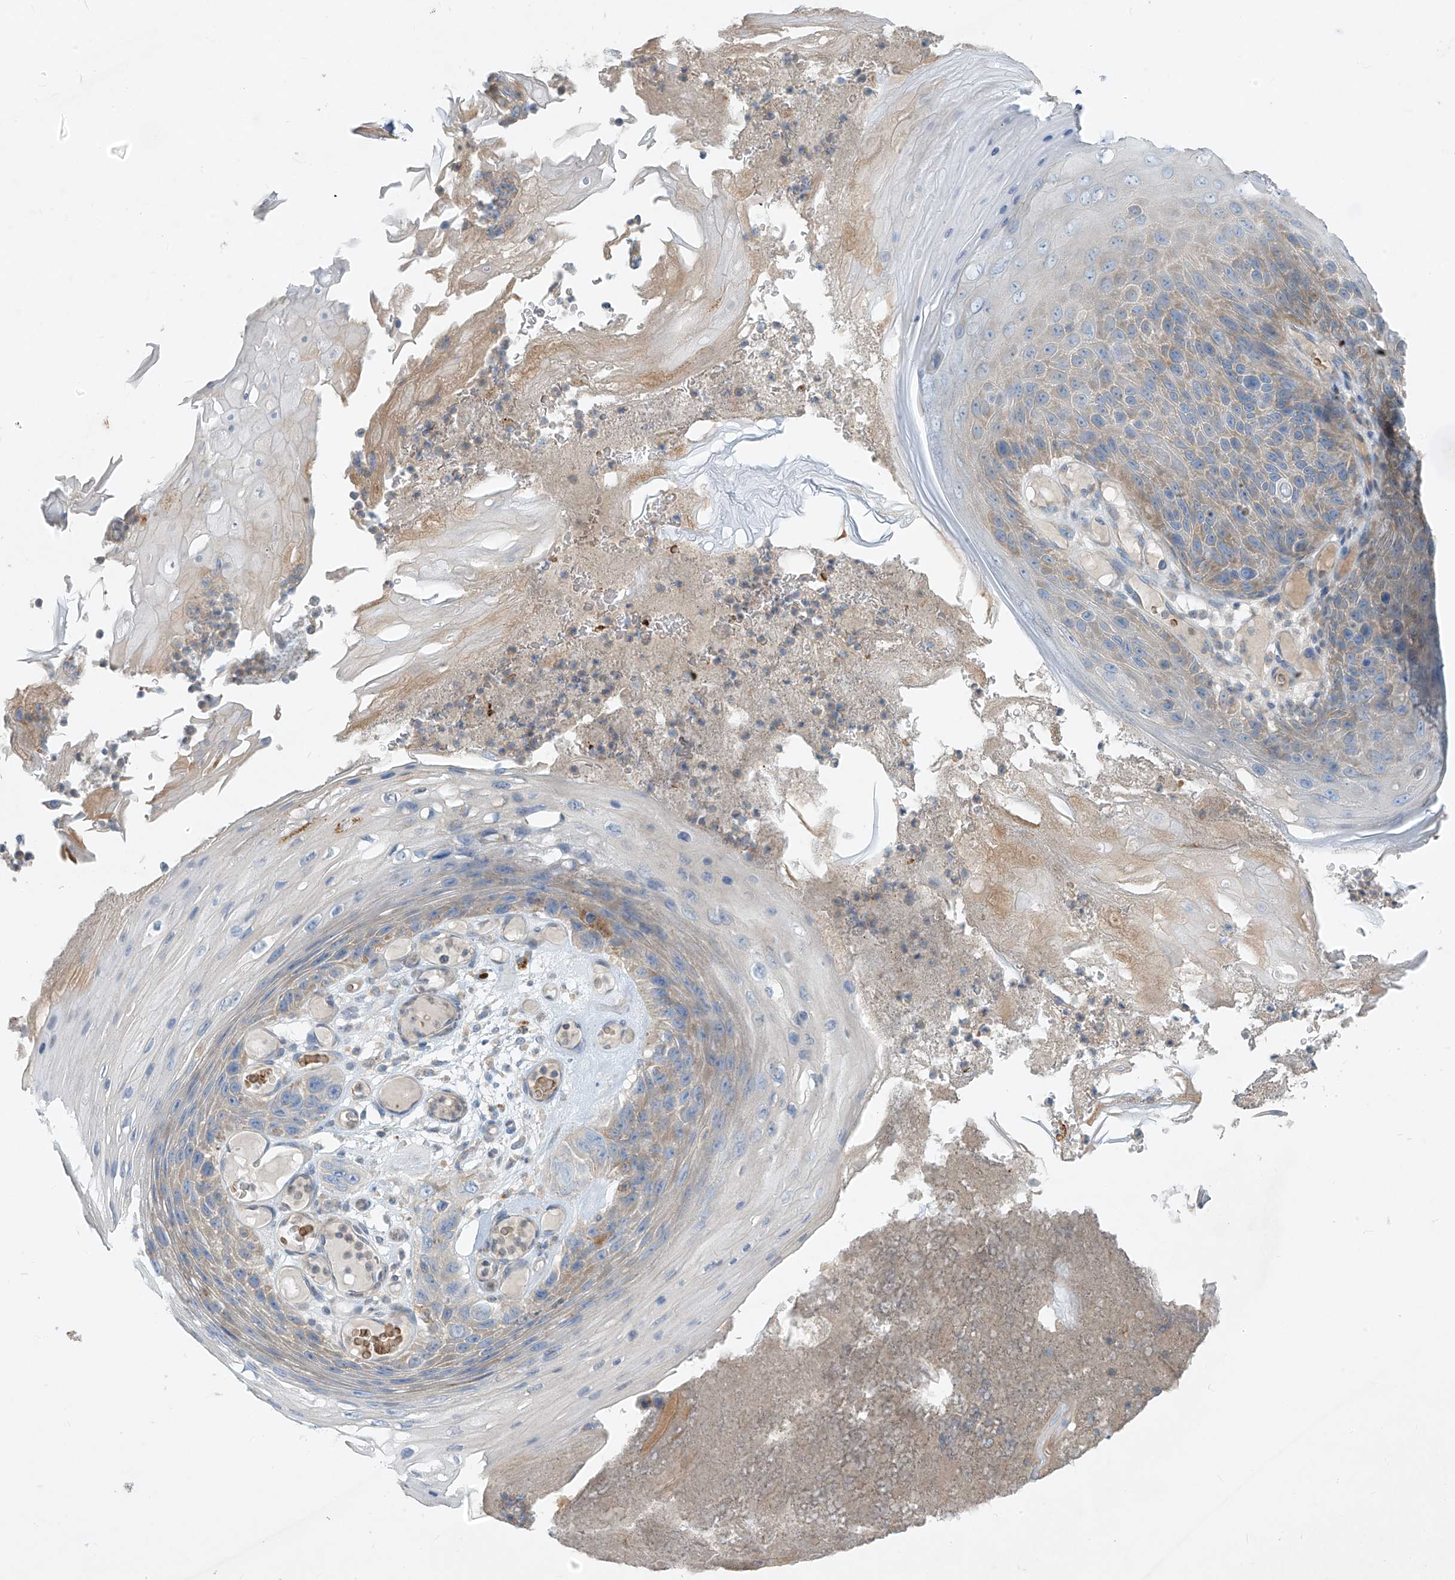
{"staining": {"intensity": "moderate", "quantity": "<25%", "location": "cytoplasmic/membranous"}, "tissue": "skin cancer", "cell_type": "Tumor cells", "image_type": "cancer", "snomed": [{"axis": "morphology", "description": "Squamous cell carcinoma, NOS"}, {"axis": "topography", "description": "Skin"}], "caption": "Human skin cancer (squamous cell carcinoma) stained for a protein (brown) displays moderate cytoplasmic/membranous positive expression in approximately <25% of tumor cells.", "gene": "DGKQ", "patient": {"sex": "female", "age": 88}}